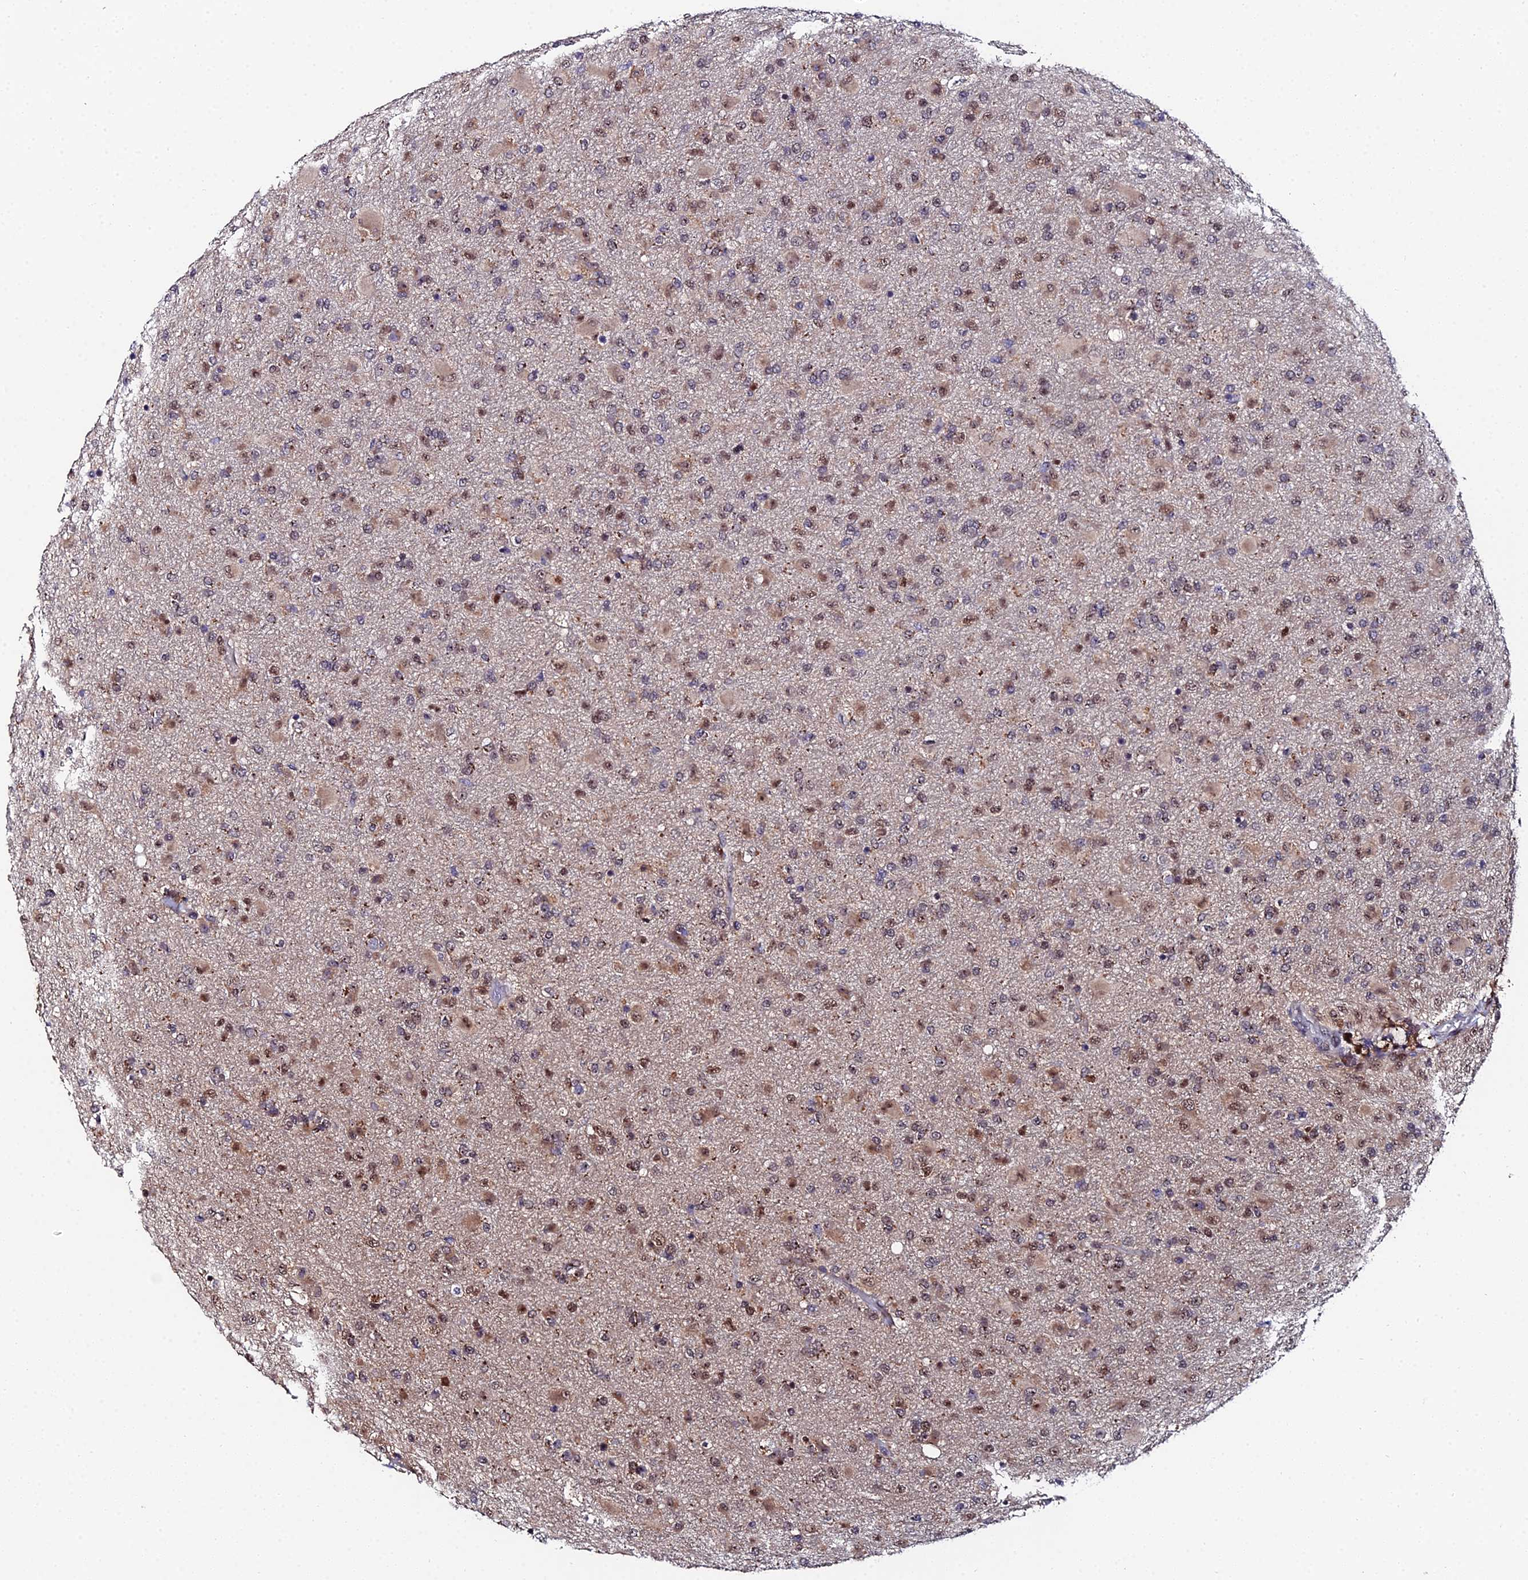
{"staining": {"intensity": "moderate", "quantity": "25%-75%", "location": "nuclear"}, "tissue": "glioma", "cell_type": "Tumor cells", "image_type": "cancer", "snomed": [{"axis": "morphology", "description": "Glioma, malignant, Low grade"}, {"axis": "topography", "description": "Brain"}], "caption": "There is medium levels of moderate nuclear expression in tumor cells of glioma, as demonstrated by immunohistochemical staining (brown color).", "gene": "TIFA", "patient": {"sex": "male", "age": 65}}